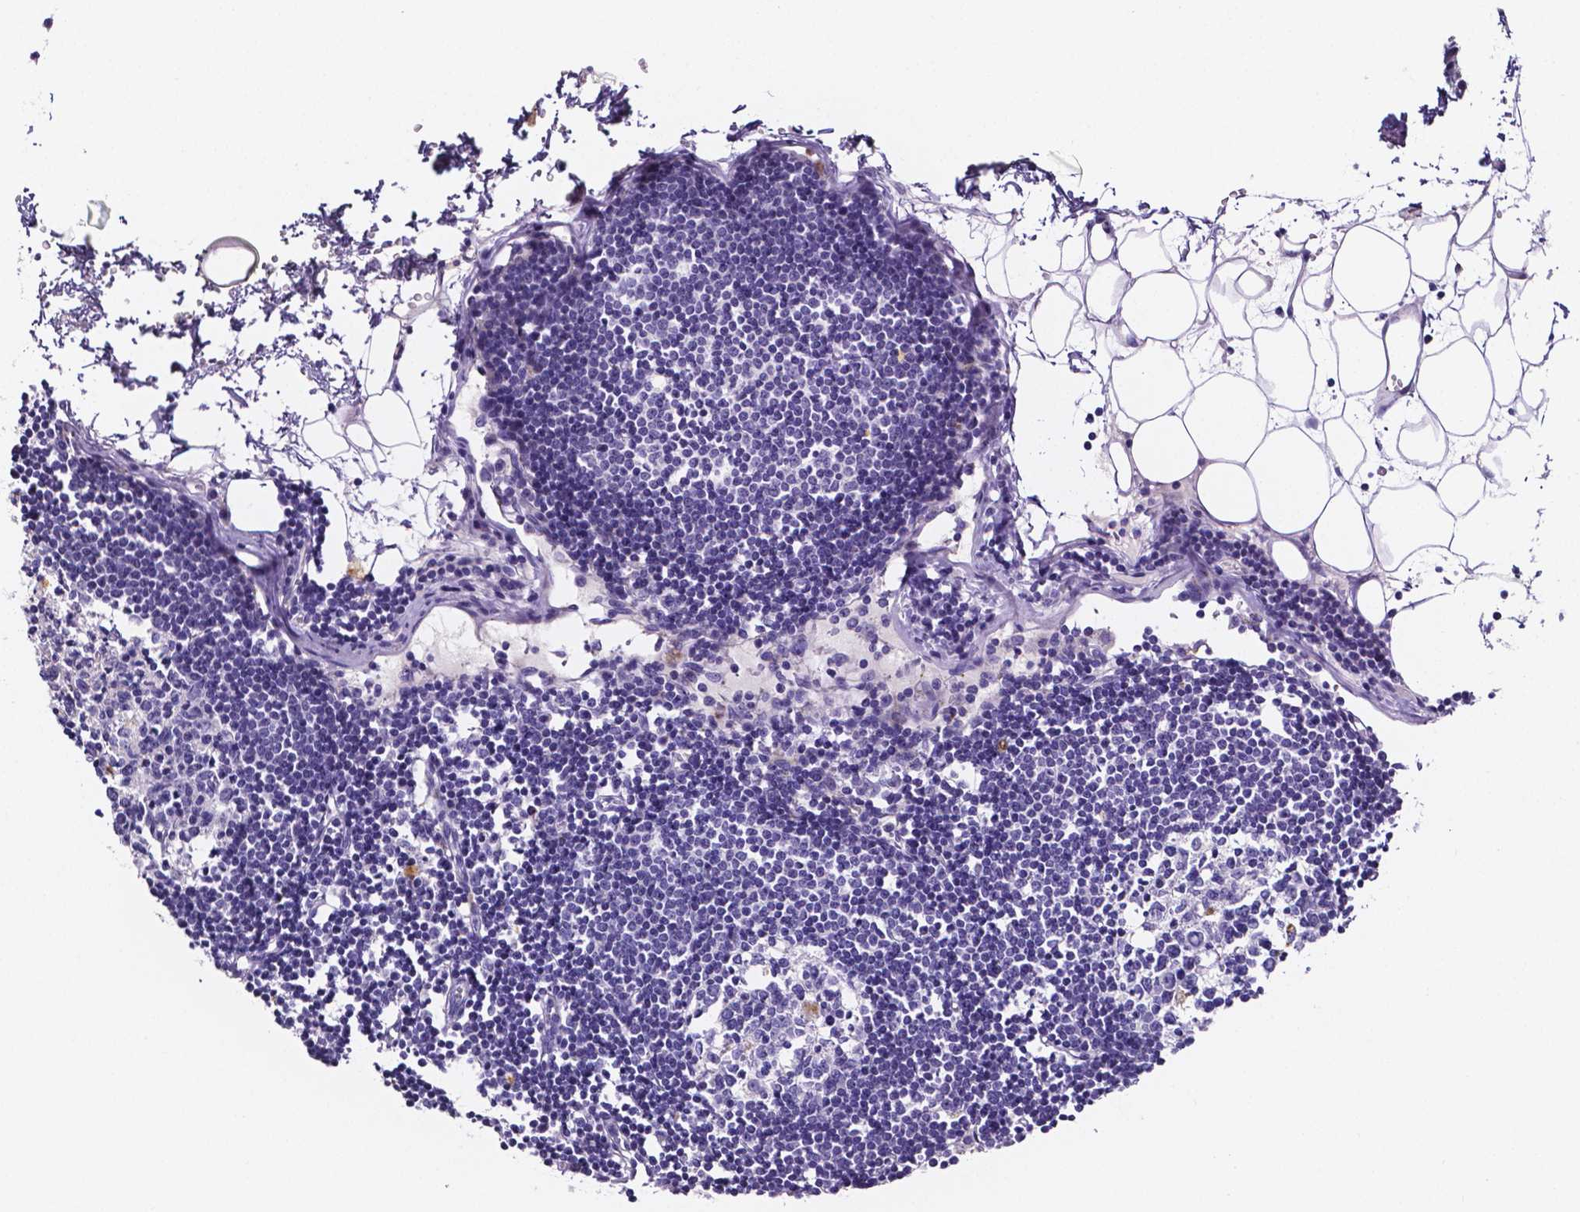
{"staining": {"intensity": "negative", "quantity": "none", "location": "none"}, "tissue": "lymph node", "cell_type": "Germinal center cells", "image_type": "normal", "snomed": [{"axis": "morphology", "description": "Normal tissue, NOS"}, {"axis": "topography", "description": "Lymph node"}], "caption": "Photomicrograph shows no protein expression in germinal center cells of benign lymph node. (DAB immunohistochemistry visualized using brightfield microscopy, high magnification).", "gene": "NRGN", "patient": {"sex": "female", "age": 65}}